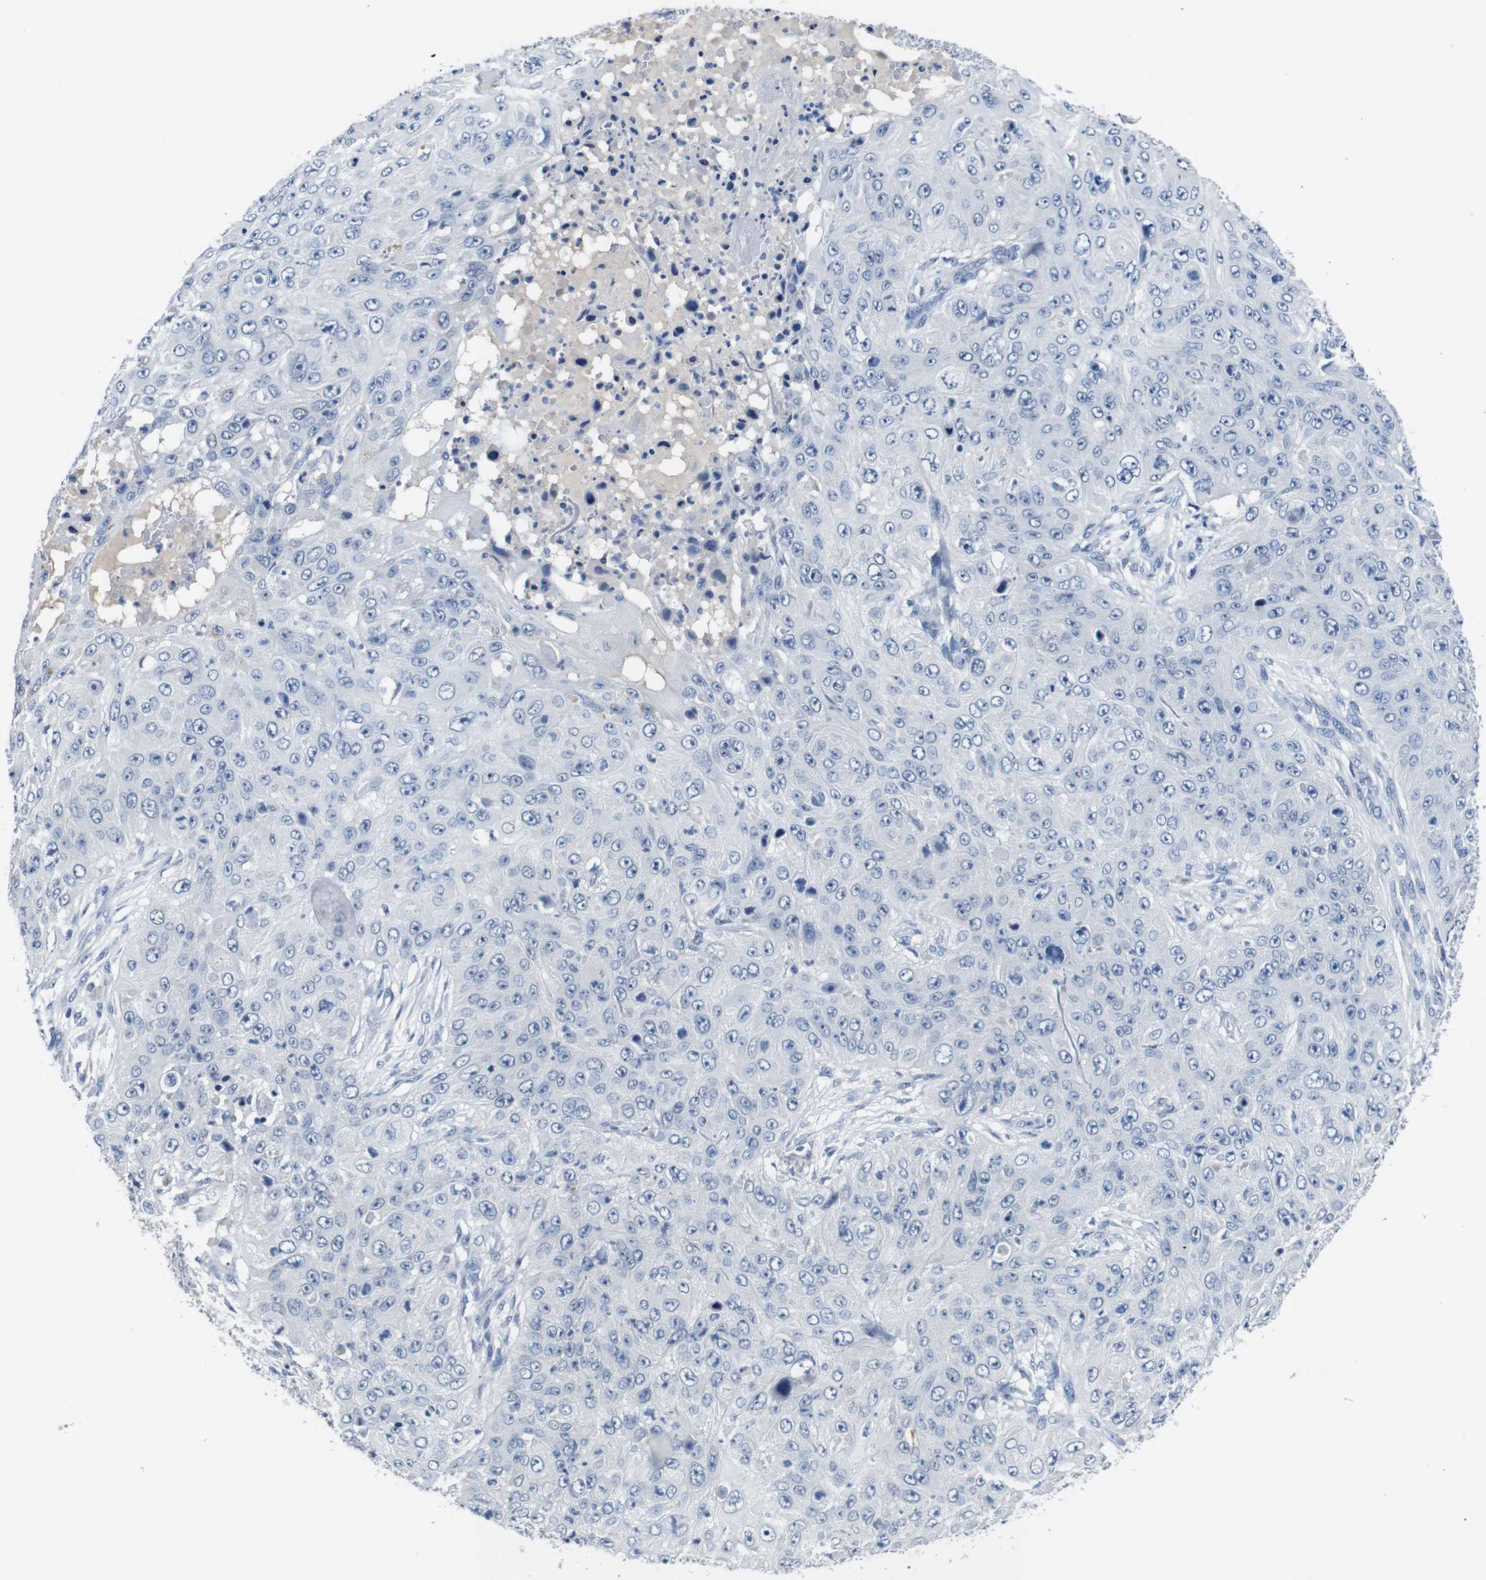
{"staining": {"intensity": "negative", "quantity": "none", "location": "none"}, "tissue": "skin cancer", "cell_type": "Tumor cells", "image_type": "cancer", "snomed": [{"axis": "morphology", "description": "Squamous cell carcinoma, NOS"}, {"axis": "topography", "description": "Skin"}], "caption": "Immunohistochemistry image of human skin cancer (squamous cell carcinoma) stained for a protein (brown), which displays no positivity in tumor cells.", "gene": "SLC2A8", "patient": {"sex": "female", "age": 80}}